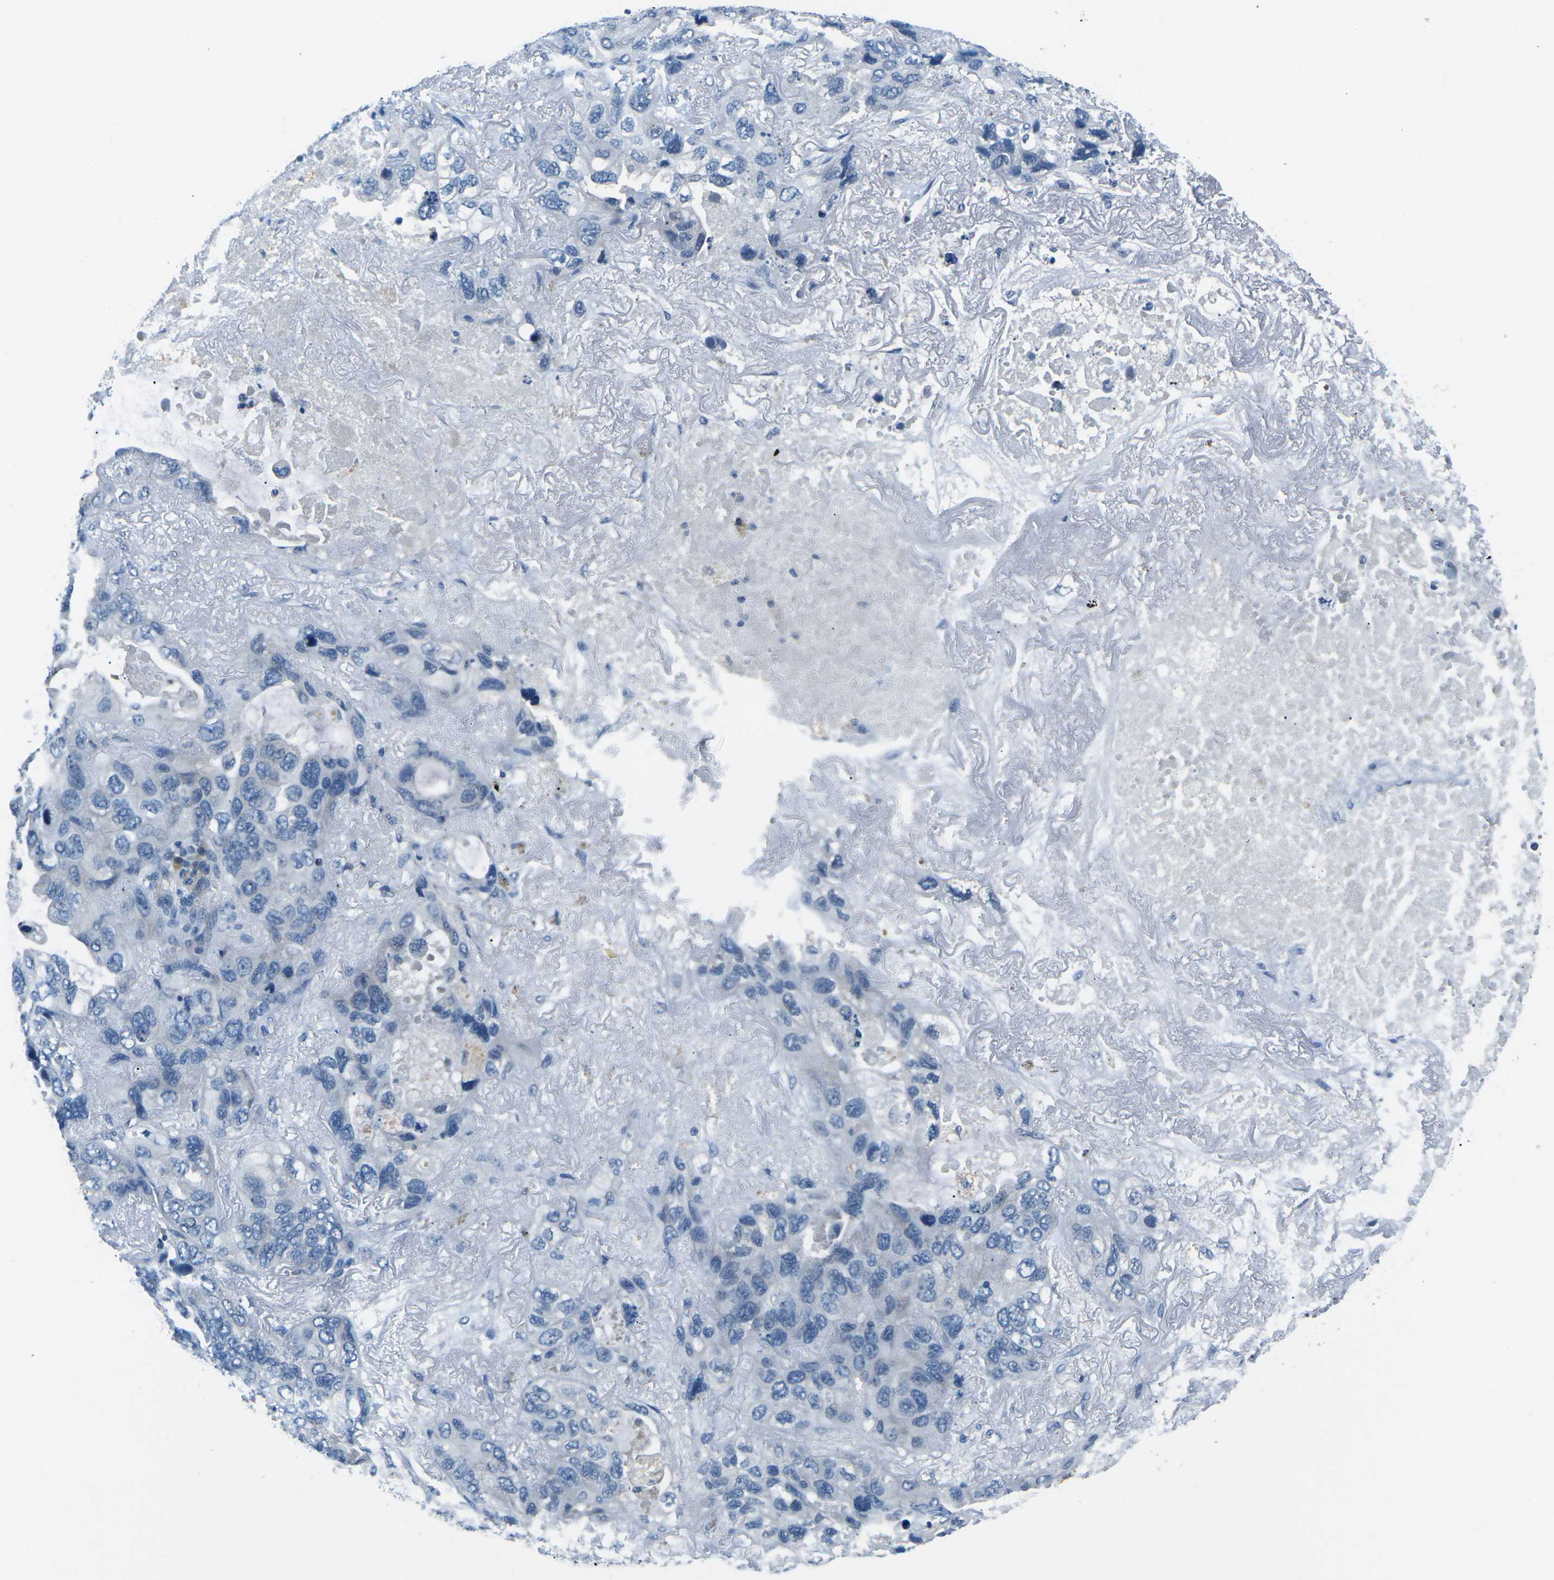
{"staining": {"intensity": "negative", "quantity": "none", "location": "none"}, "tissue": "lung cancer", "cell_type": "Tumor cells", "image_type": "cancer", "snomed": [{"axis": "morphology", "description": "Squamous cell carcinoma, NOS"}, {"axis": "topography", "description": "Lung"}], "caption": "This is a photomicrograph of IHC staining of lung squamous cell carcinoma, which shows no positivity in tumor cells.", "gene": "CD1D", "patient": {"sex": "female", "age": 73}}